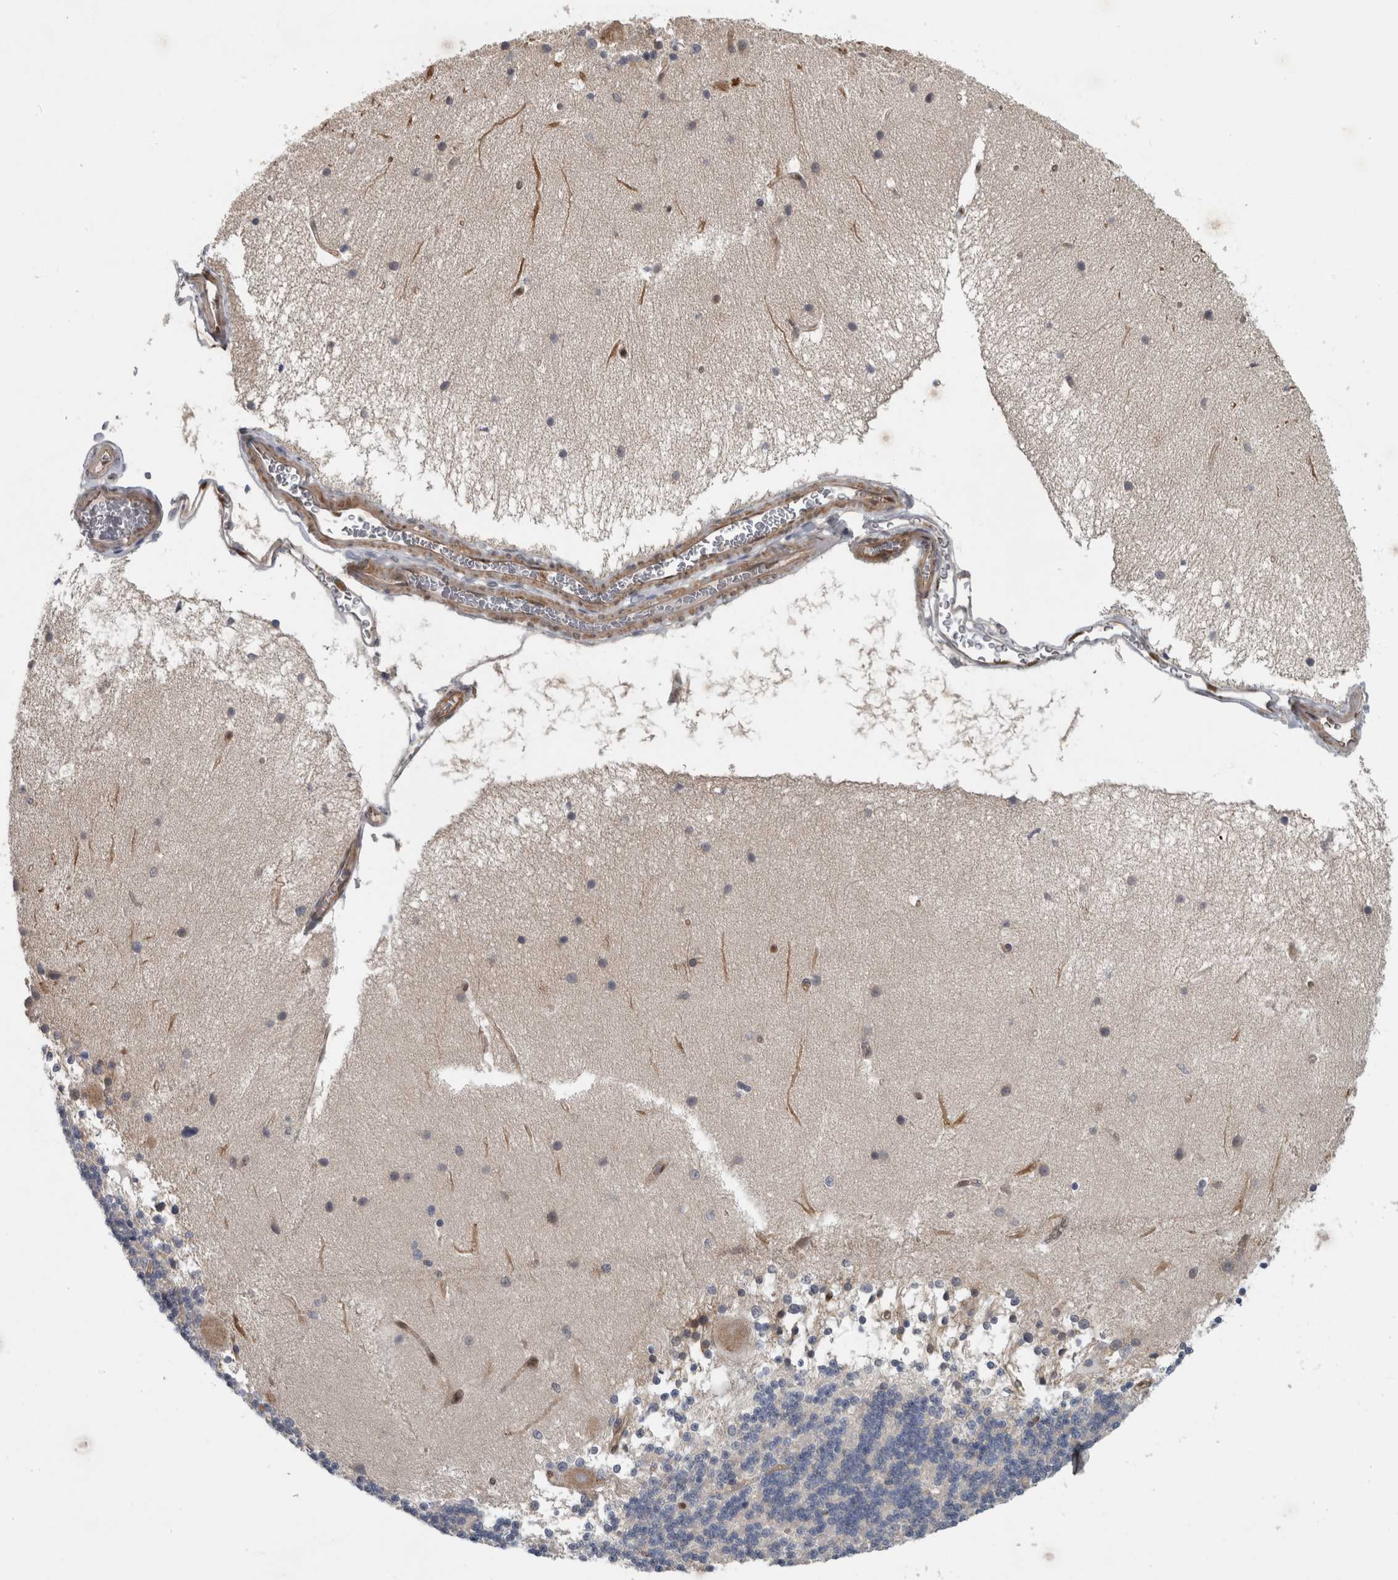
{"staining": {"intensity": "negative", "quantity": "none", "location": "none"}, "tissue": "cerebellum", "cell_type": "Cells in granular layer", "image_type": "normal", "snomed": [{"axis": "morphology", "description": "Normal tissue, NOS"}, {"axis": "topography", "description": "Cerebellum"}], "caption": "A photomicrograph of cerebellum stained for a protein shows no brown staining in cells in granular layer.", "gene": "NAPRT", "patient": {"sex": "female", "age": 54}}